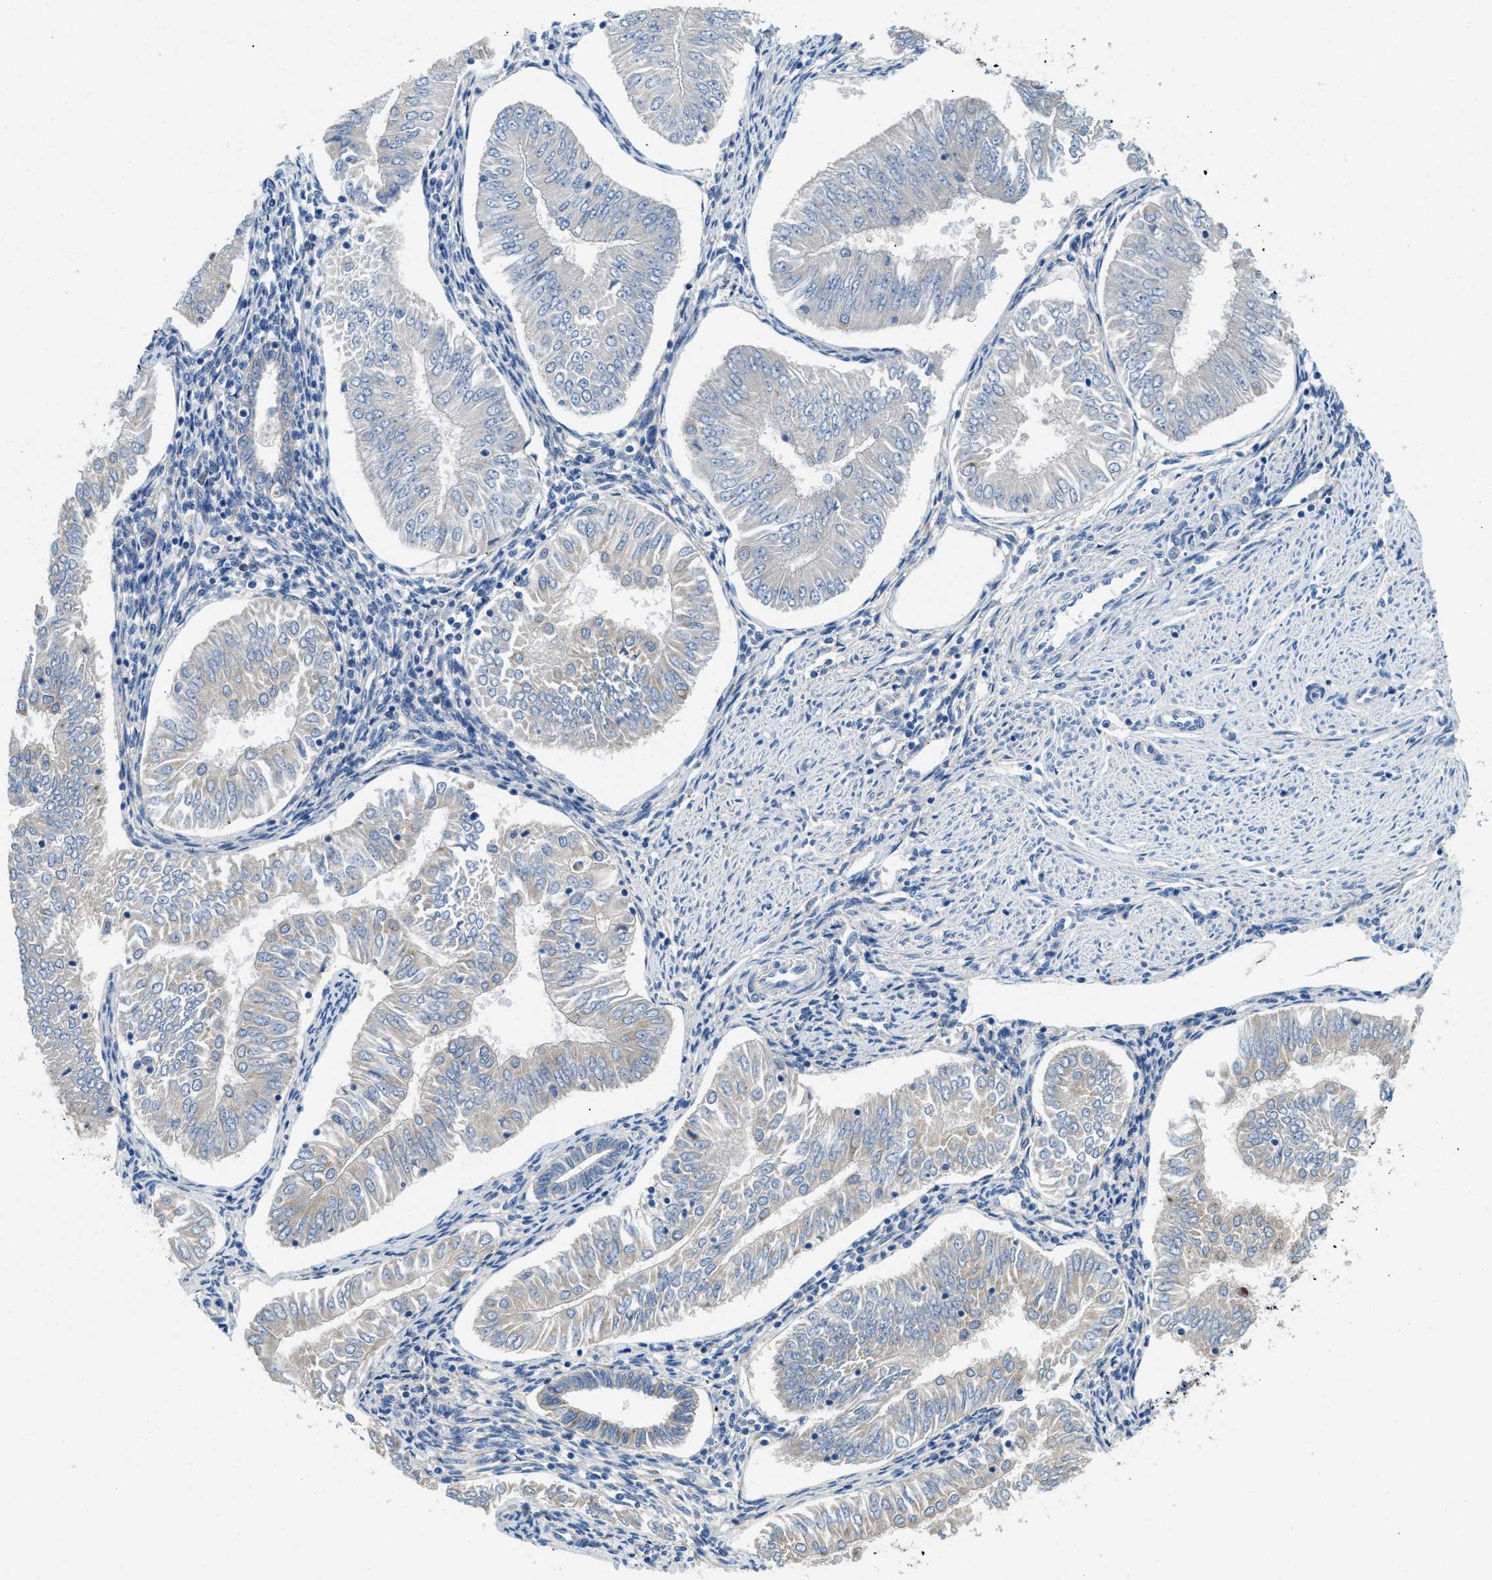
{"staining": {"intensity": "negative", "quantity": "none", "location": "none"}, "tissue": "endometrial cancer", "cell_type": "Tumor cells", "image_type": "cancer", "snomed": [{"axis": "morphology", "description": "Adenocarcinoma, NOS"}, {"axis": "topography", "description": "Endometrium"}], "caption": "Endometrial cancer stained for a protein using IHC displays no staining tumor cells.", "gene": "TSPAN3", "patient": {"sex": "female", "age": 53}}